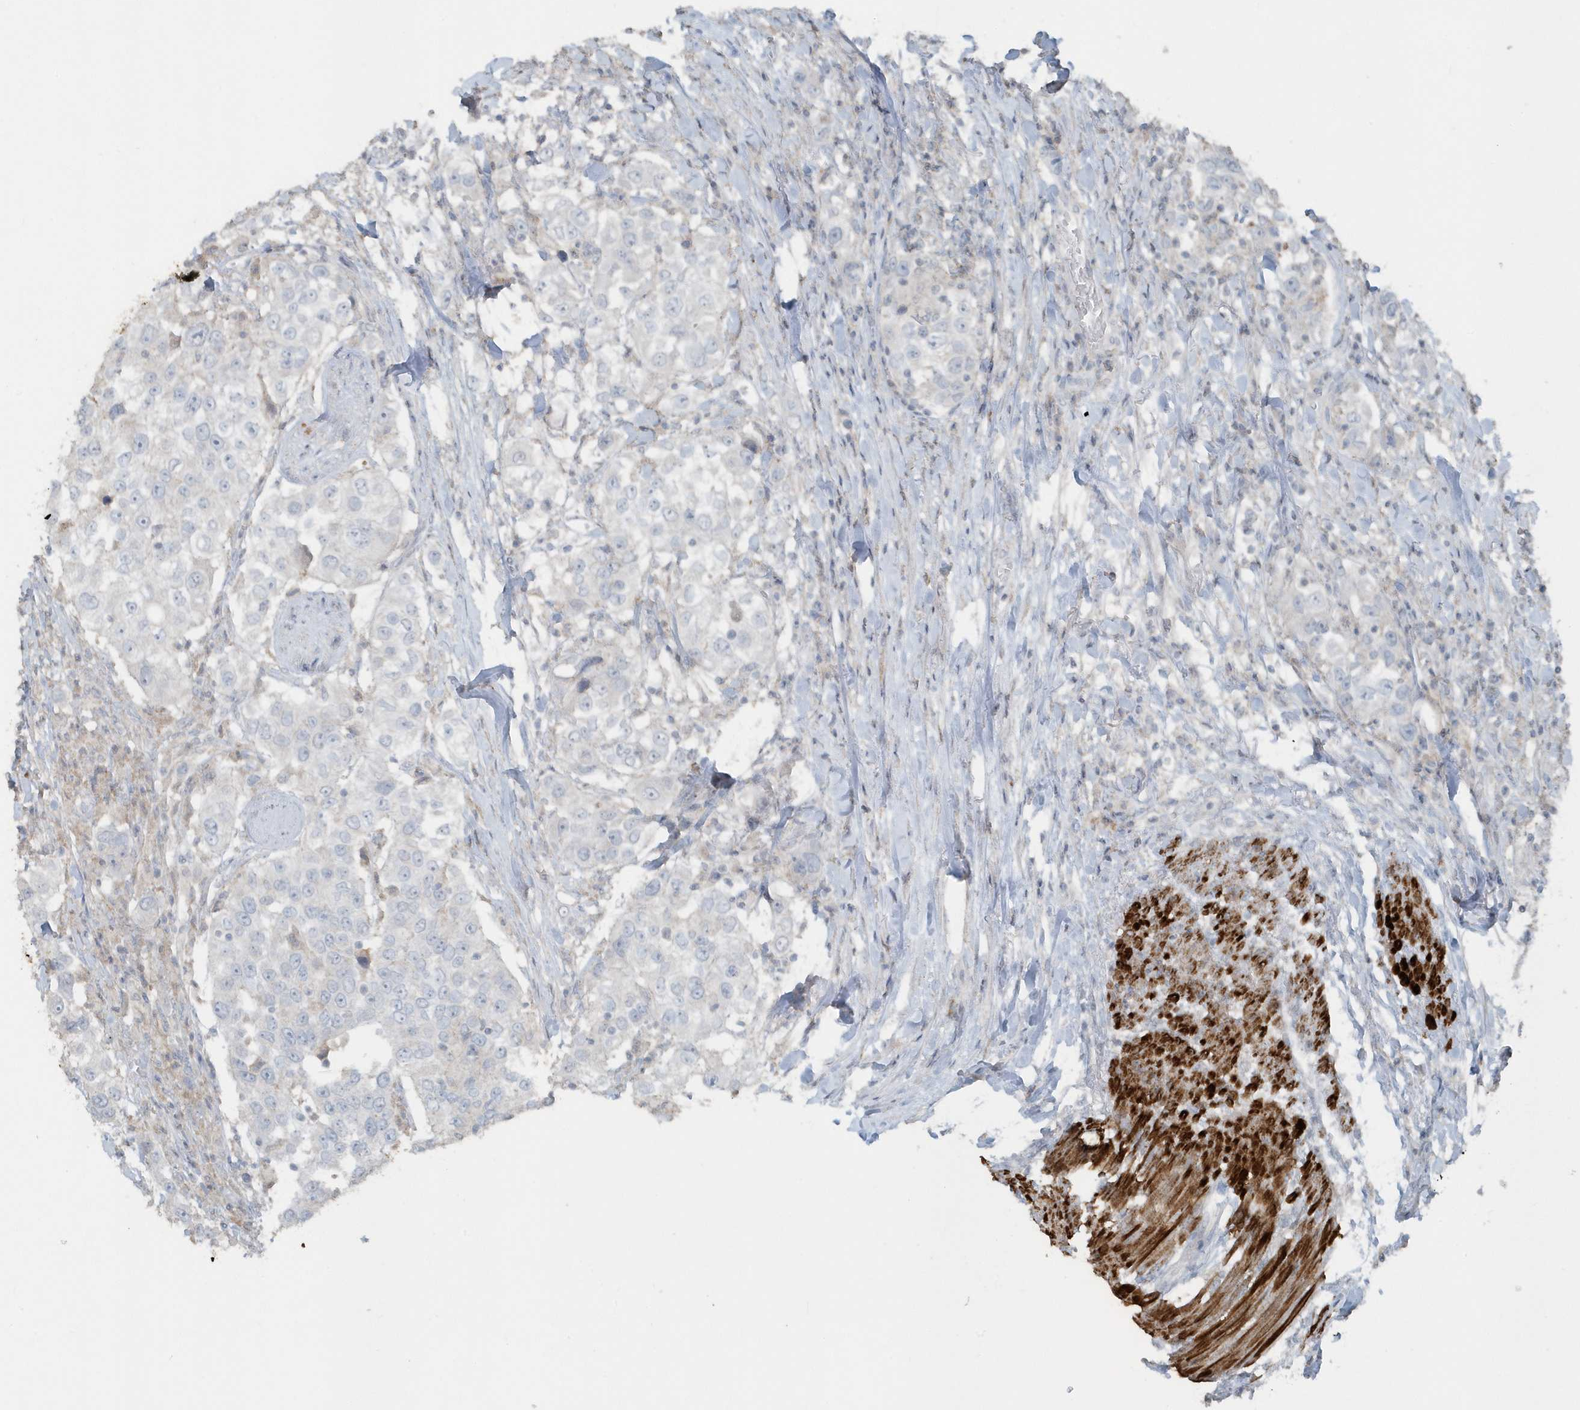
{"staining": {"intensity": "negative", "quantity": "none", "location": "none"}, "tissue": "urothelial cancer", "cell_type": "Tumor cells", "image_type": "cancer", "snomed": [{"axis": "morphology", "description": "Urothelial carcinoma, High grade"}, {"axis": "topography", "description": "Urinary bladder"}], "caption": "The IHC micrograph has no significant positivity in tumor cells of high-grade urothelial carcinoma tissue.", "gene": "ACTC1", "patient": {"sex": "female", "age": 80}}